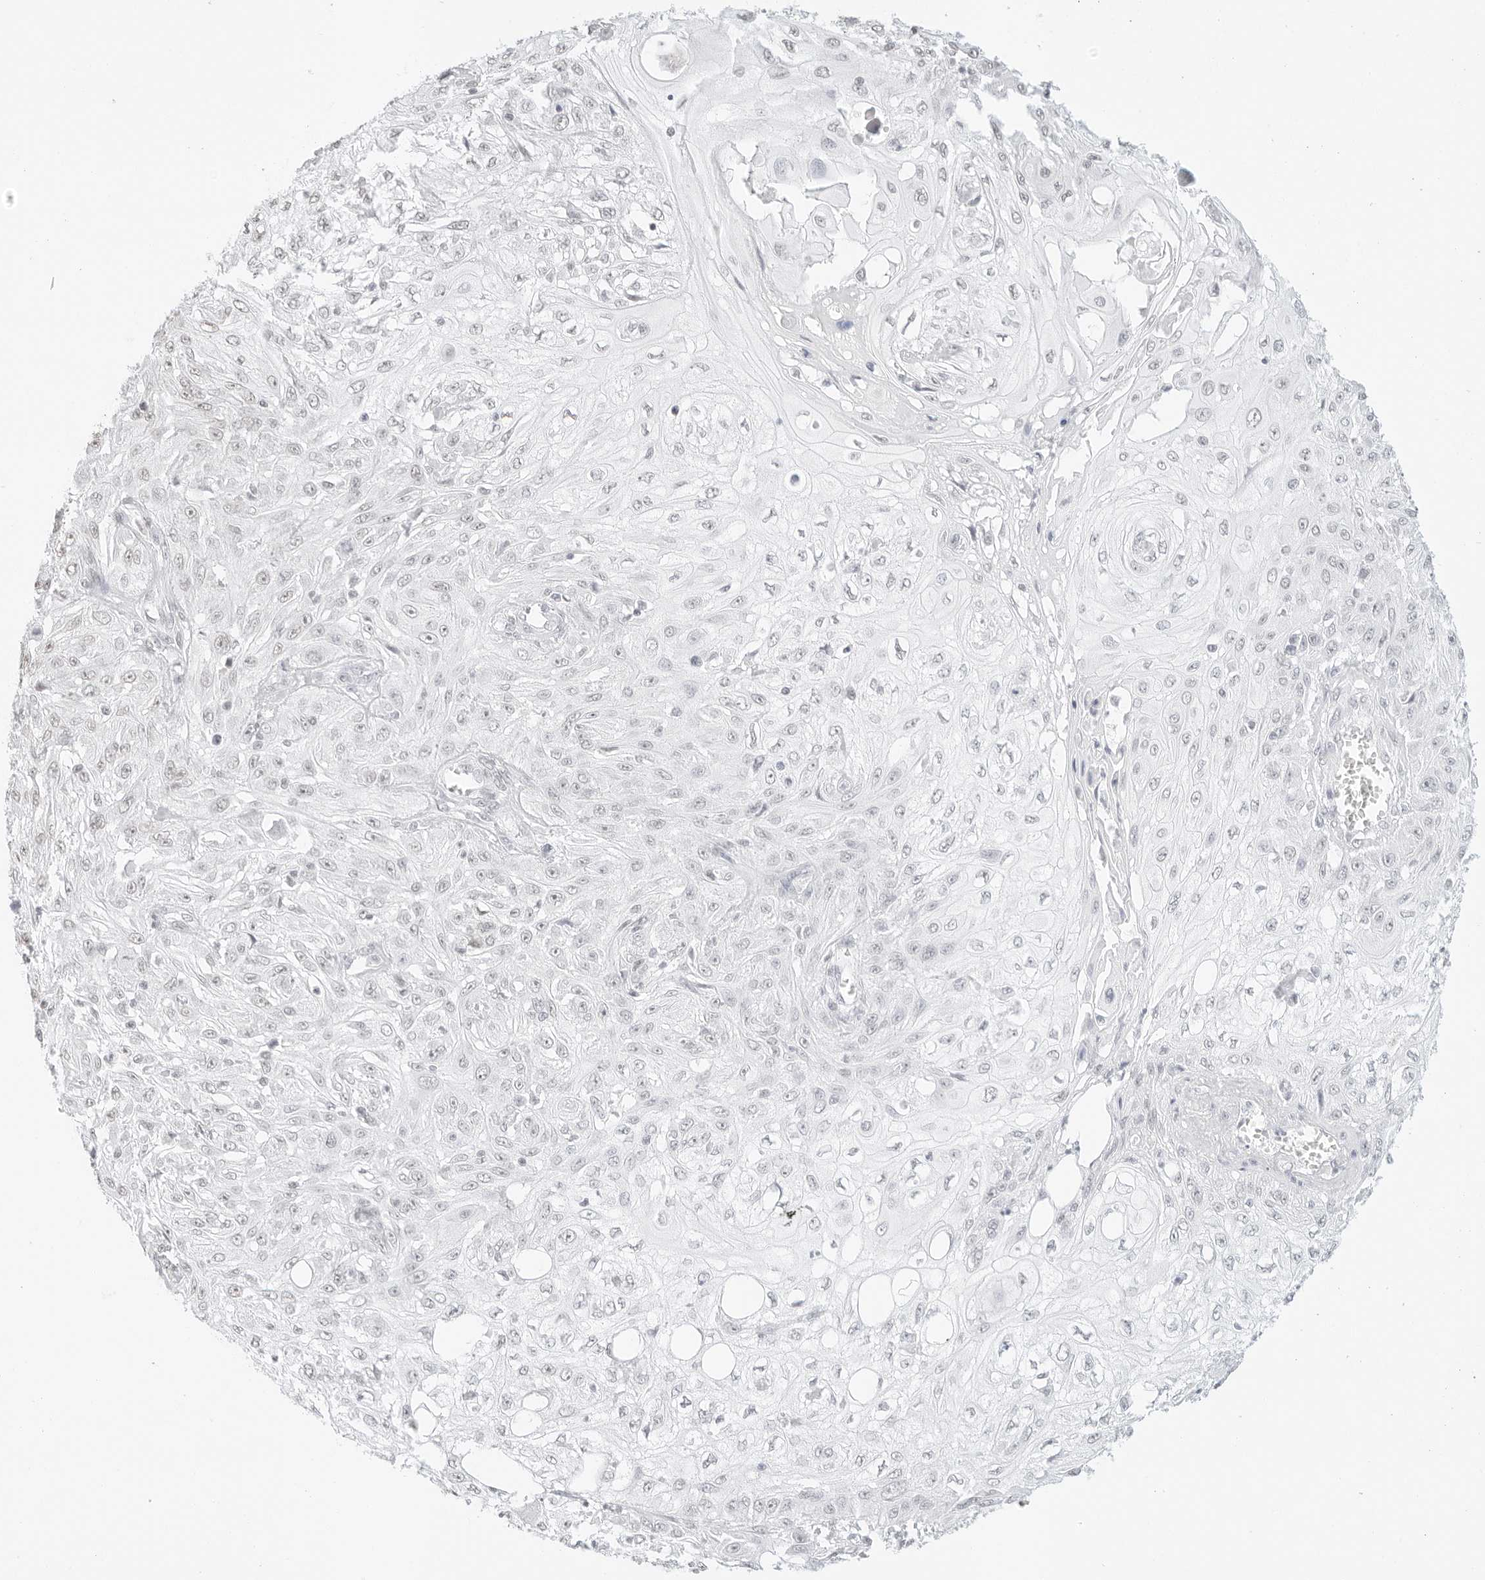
{"staining": {"intensity": "negative", "quantity": "none", "location": "none"}, "tissue": "skin cancer", "cell_type": "Tumor cells", "image_type": "cancer", "snomed": [{"axis": "morphology", "description": "Squamous cell carcinoma, NOS"}, {"axis": "morphology", "description": "Squamous cell carcinoma, metastatic, NOS"}, {"axis": "topography", "description": "Skin"}, {"axis": "topography", "description": "Lymph node"}], "caption": "The photomicrograph displays no staining of tumor cells in skin cancer.", "gene": "FBLN5", "patient": {"sex": "male", "age": 75}}